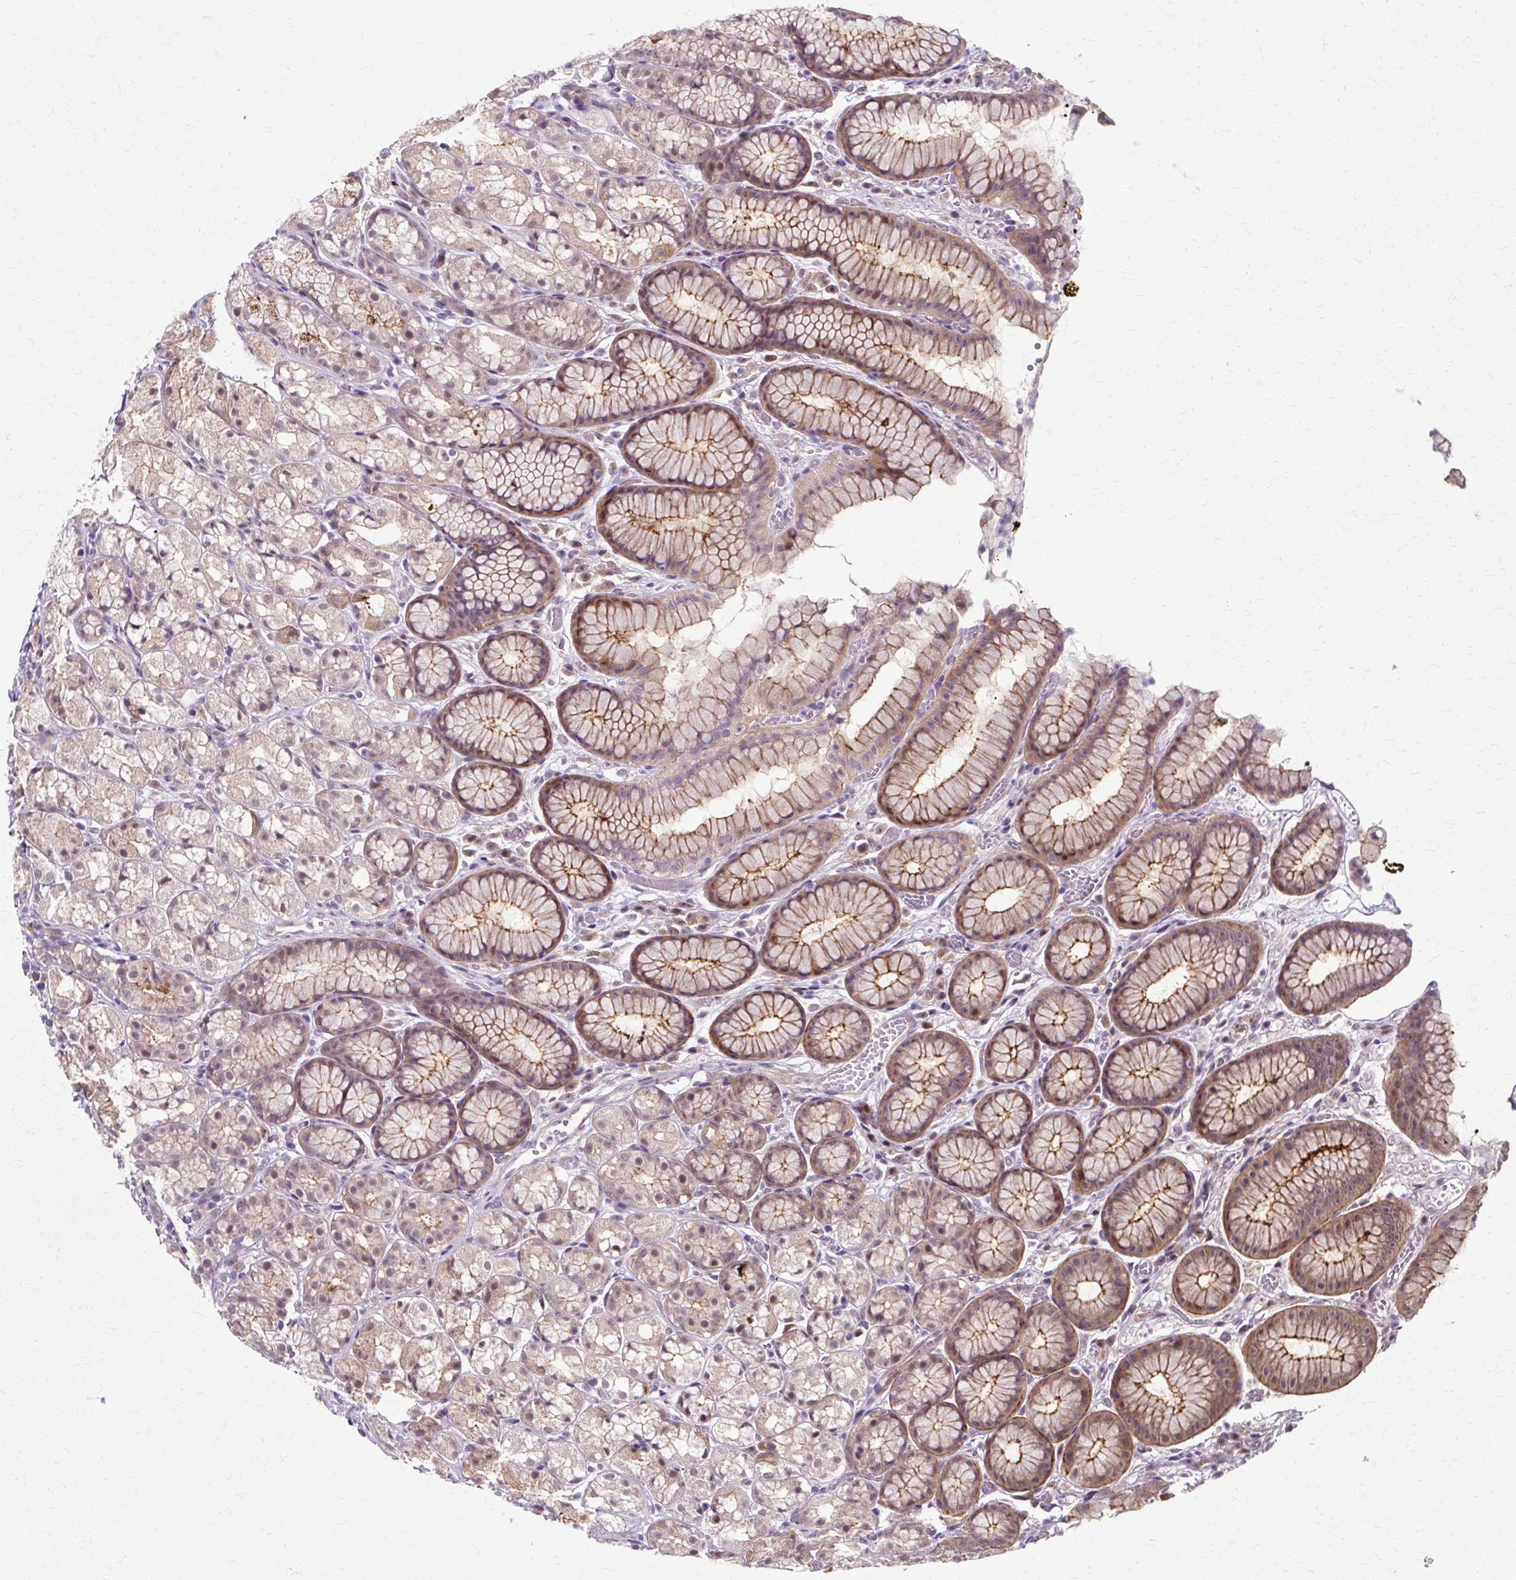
{"staining": {"intensity": "moderate", "quantity": "25%-75%", "location": "cytoplasmic/membranous,nuclear"}, "tissue": "stomach", "cell_type": "Glandular cells", "image_type": "normal", "snomed": [{"axis": "morphology", "description": "Normal tissue, NOS"}, {"axis": "topography", "description": "Smooth muscle"}, {"axis": "topography", "description": "Stomach"}], "caption": "Moderate cytoplasmic/membranous,nuclear protein positivity is identified in approximately 25%-75% of glandular cells in stomach. (Stains: DAB in brown, nuclei in blue, Microscopy: brightfield microscopy at high magnification).", "gene": "ZNF555", "patient": {"sex": "male", "age": 70}}